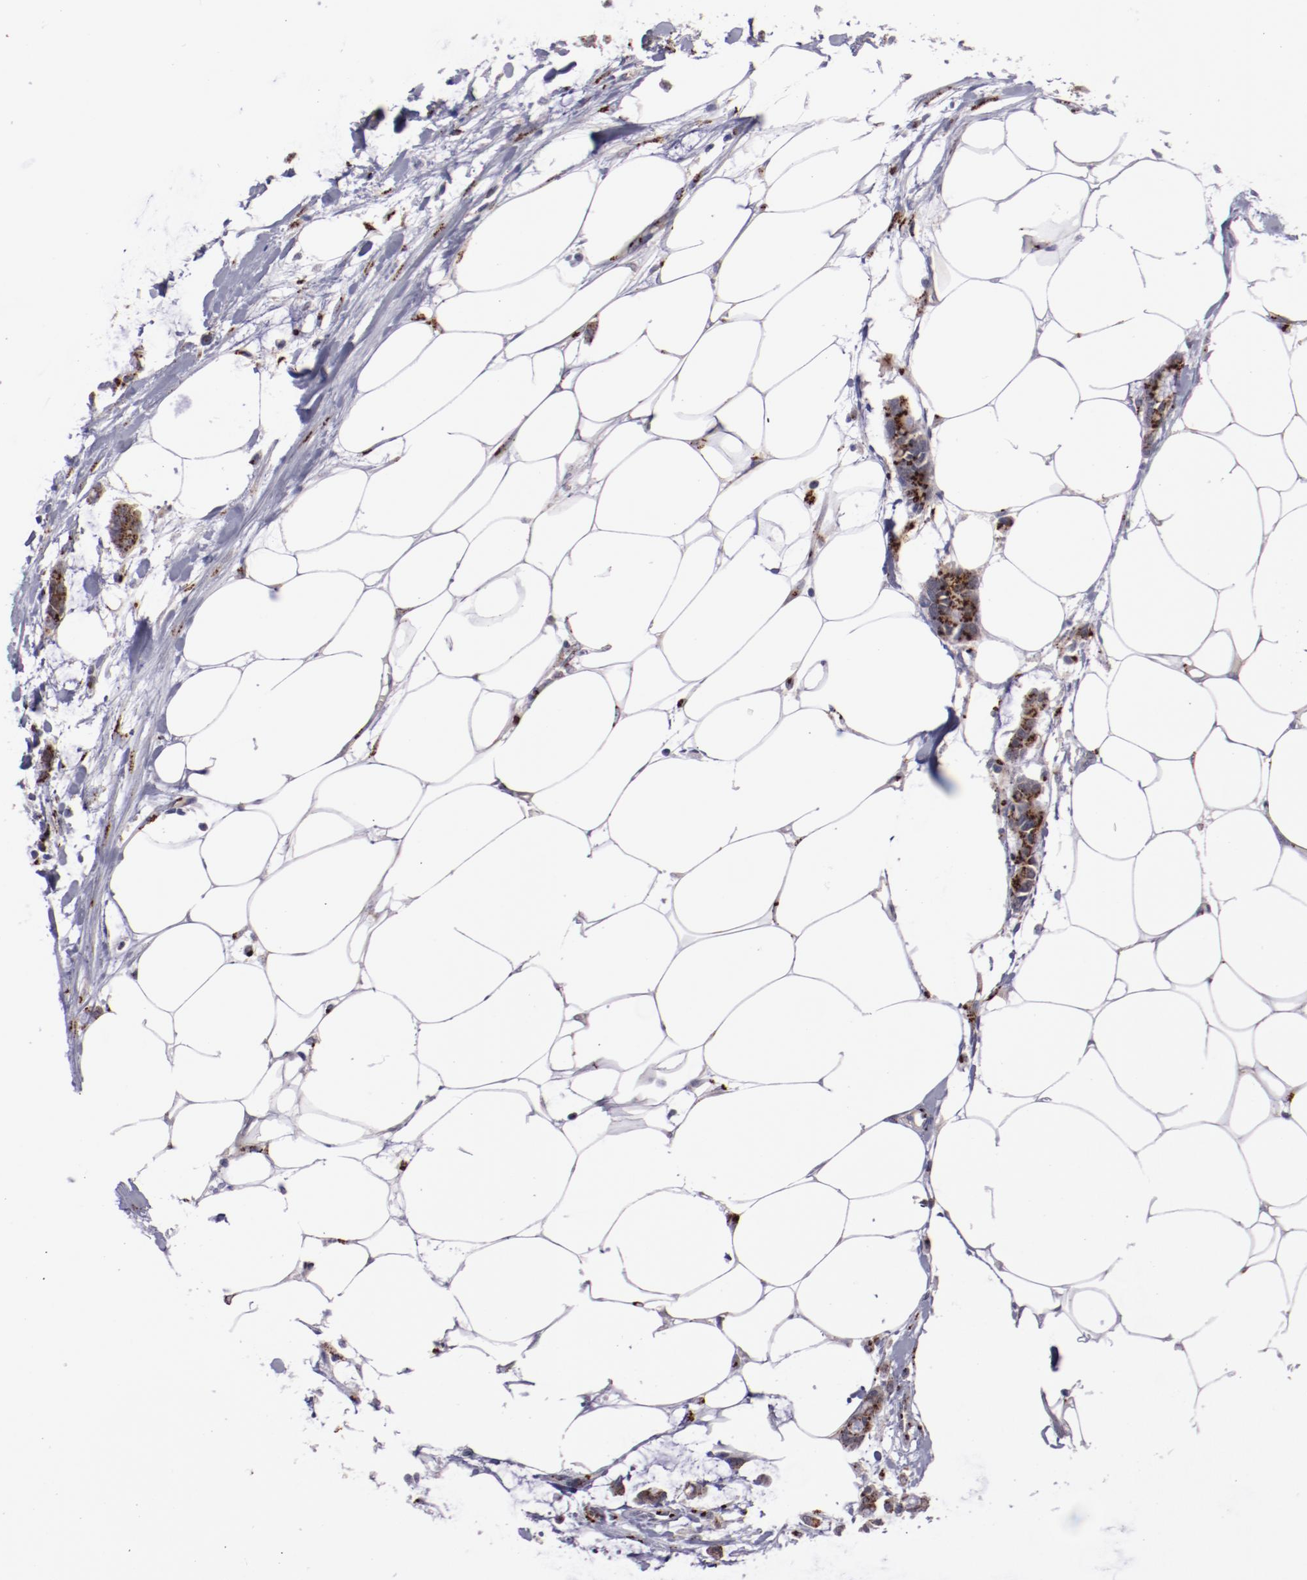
{"staining": {"intensity": "strong", "quantity": ">75%", "location": "cytoplasmic/membranous"}, "tissue": "colorectal cancer", "cell_type": "Tumor cells", "image_type": "cancer", "snomed": [{"axis": "morphology", "description": "Normal tissue, NOS"}, {"axis": "morphology", "description": "Adenocarcinoma, NOS"}, {"axis": "topography", "description": "Colon"}, {"axis": "topography", "description": "Peripheral nerve tissue"}], "caption": "Immunohistochemical staining of colorectal cancer (adenocarcinoma) reveals high levels of strong cytoplasmic/membranous protein expression in approximately >75% of tumor cells.", "gene": "GOLIM4", "patient": {"sex": "male", "age": 14}}